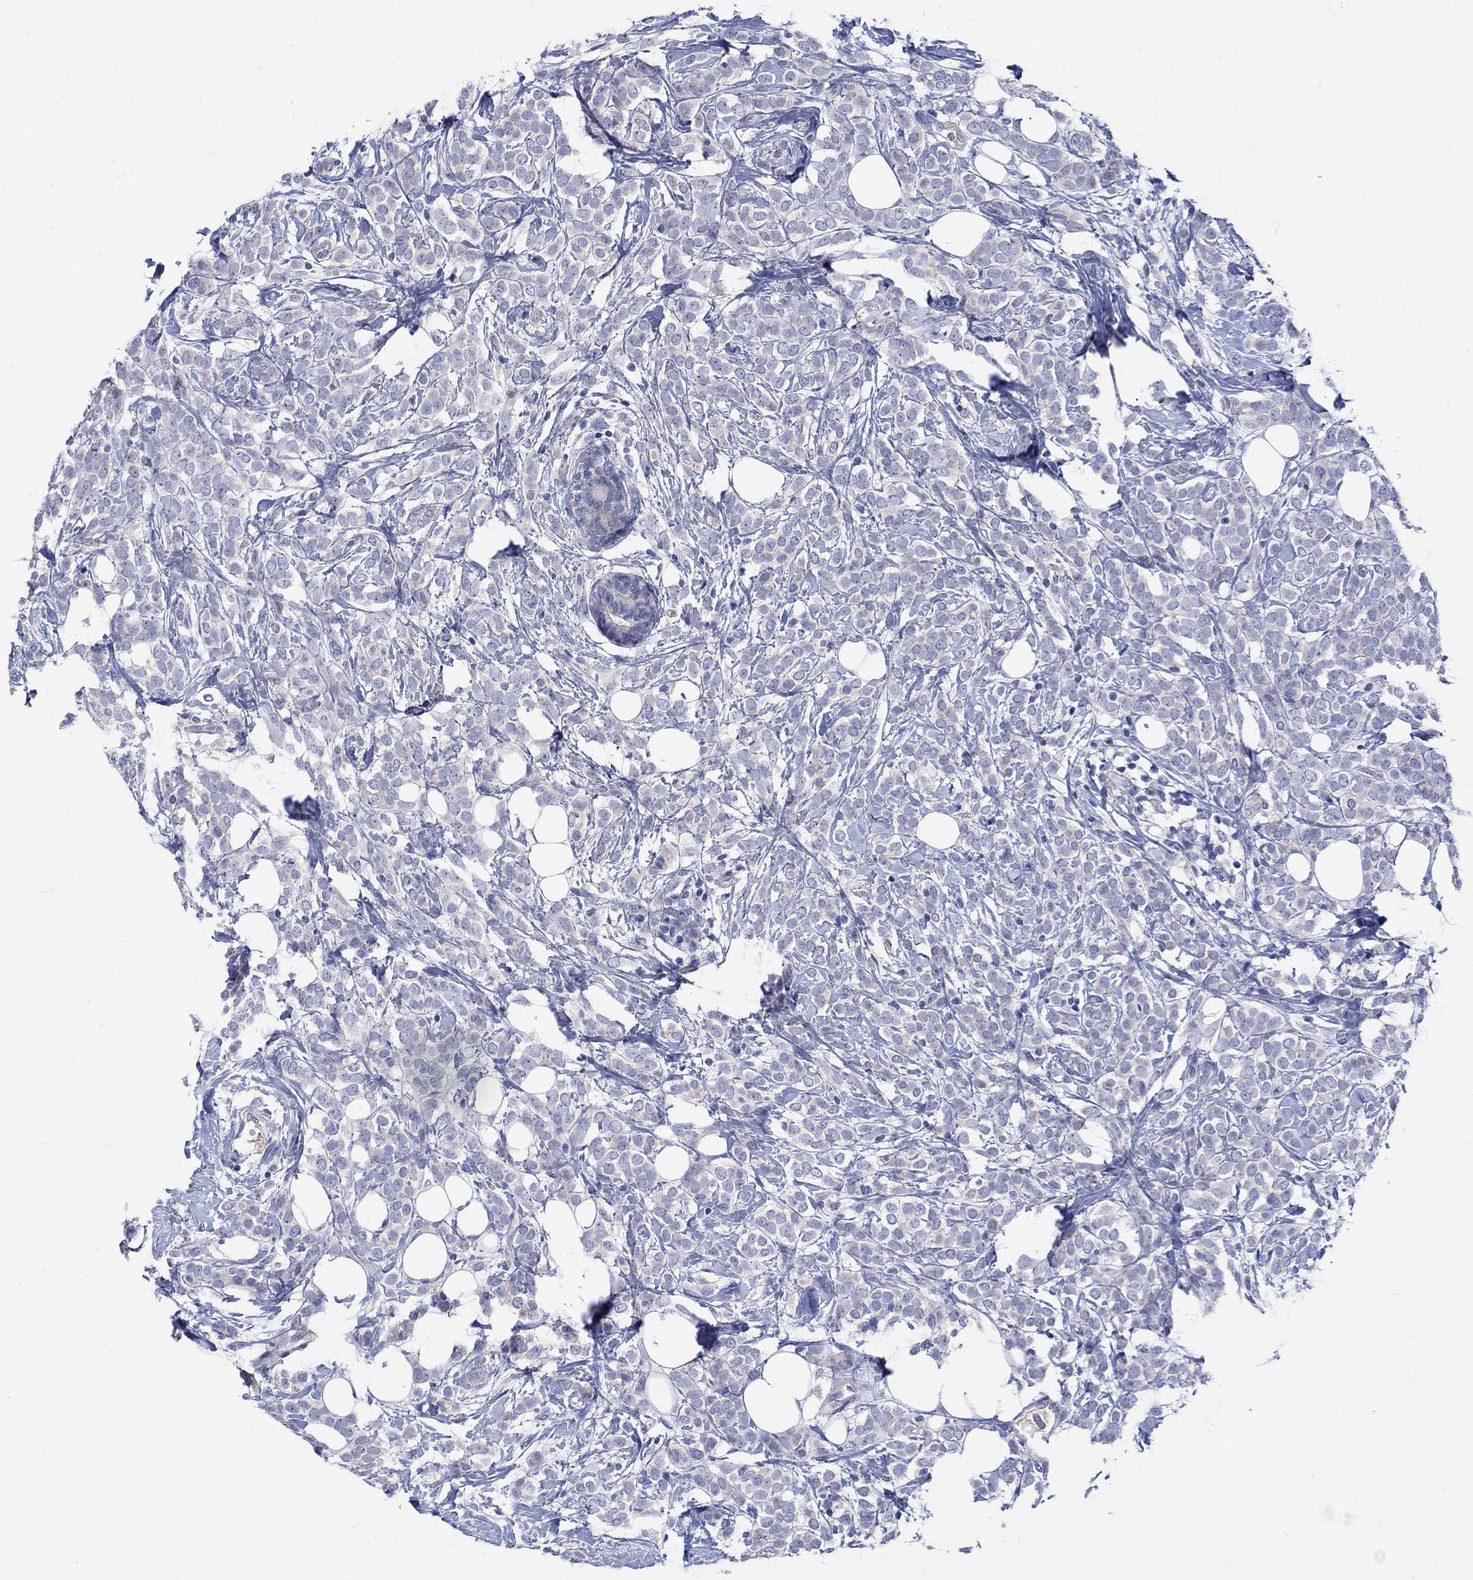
{"staining": {"intensity": "negative", "quantity": "none", "location": "none"}, "tissue": "breast cancer", "cell_type": "Tumor cells", "image_type": "cancer", "snomed": [{"axis": "morphology", "description": "Lobular carcinoma"}, {"axis": "topography", "description": "Breast"}], "caption": "Protein analysis of breast lobular carcinoma reveals no significant positivity in tumor cells.", "gene": "MSI1", "patient": {"sex": "female", "age": 49}}